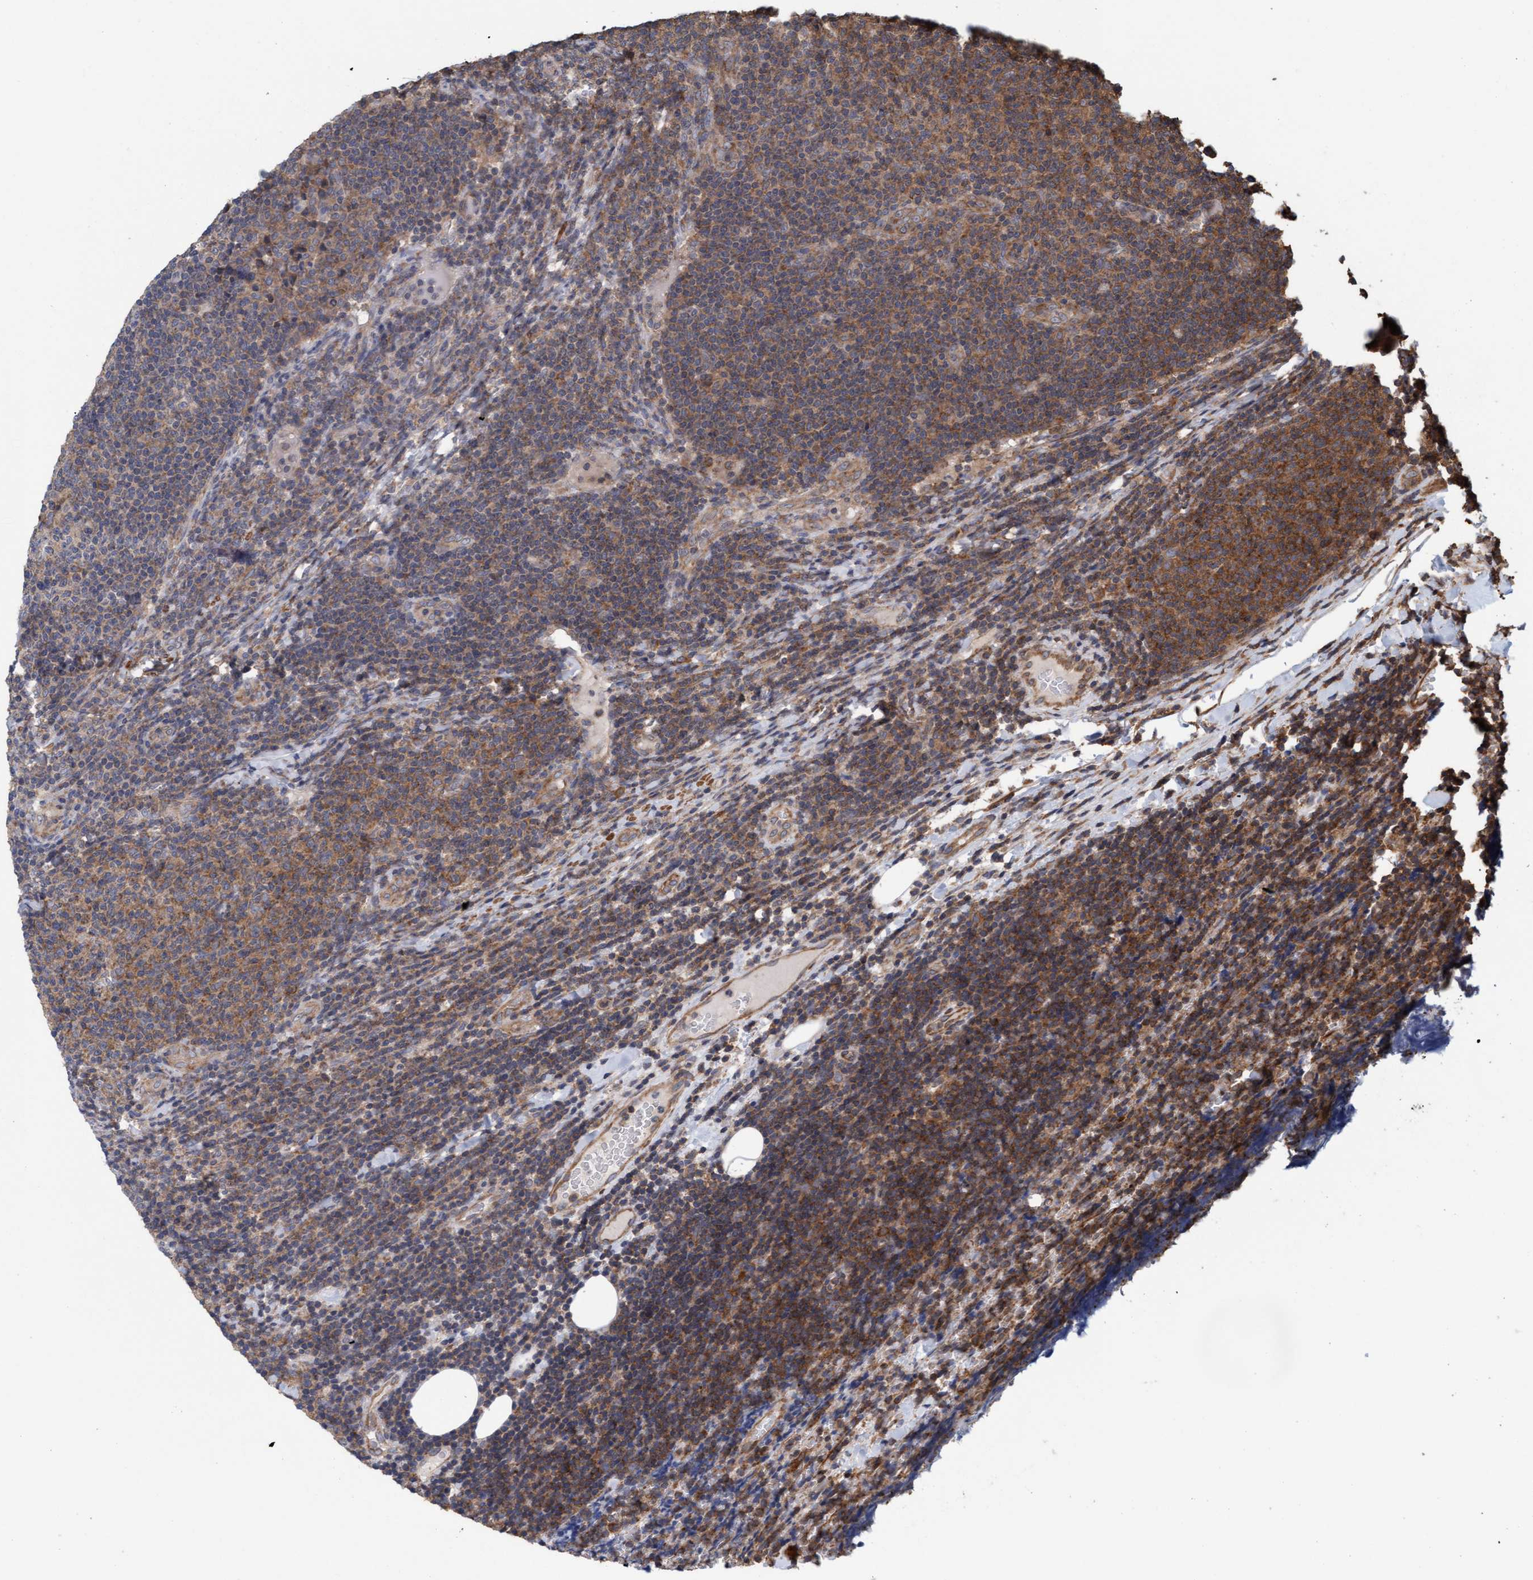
{"staining": {"intensity": "moderate", "quantity": ">75%", "location": "cytoplasmic/membranous"}, "tissue": "lymphoma", "cell_type": "Tumor cells", "image_type": "cancer", "snomed": [{"axis": "morphology", "description": "Malignant lymphoma, non-Hodgkin's type, Low grade"}, {"axis": "topography", "description": "Lymph node"}], "caption": "Protein positivity by immunohistochemistry displays moderate cytoplasmic/membranous positivity in about >75% of tumor cells in low-grade malignant lymphoma, non-Hodgkin's type. The protein is shown in brown color, while the nuclei are stained blue.", "gene": "FXR2", "patient": {"sex": "male", "age": 66}}